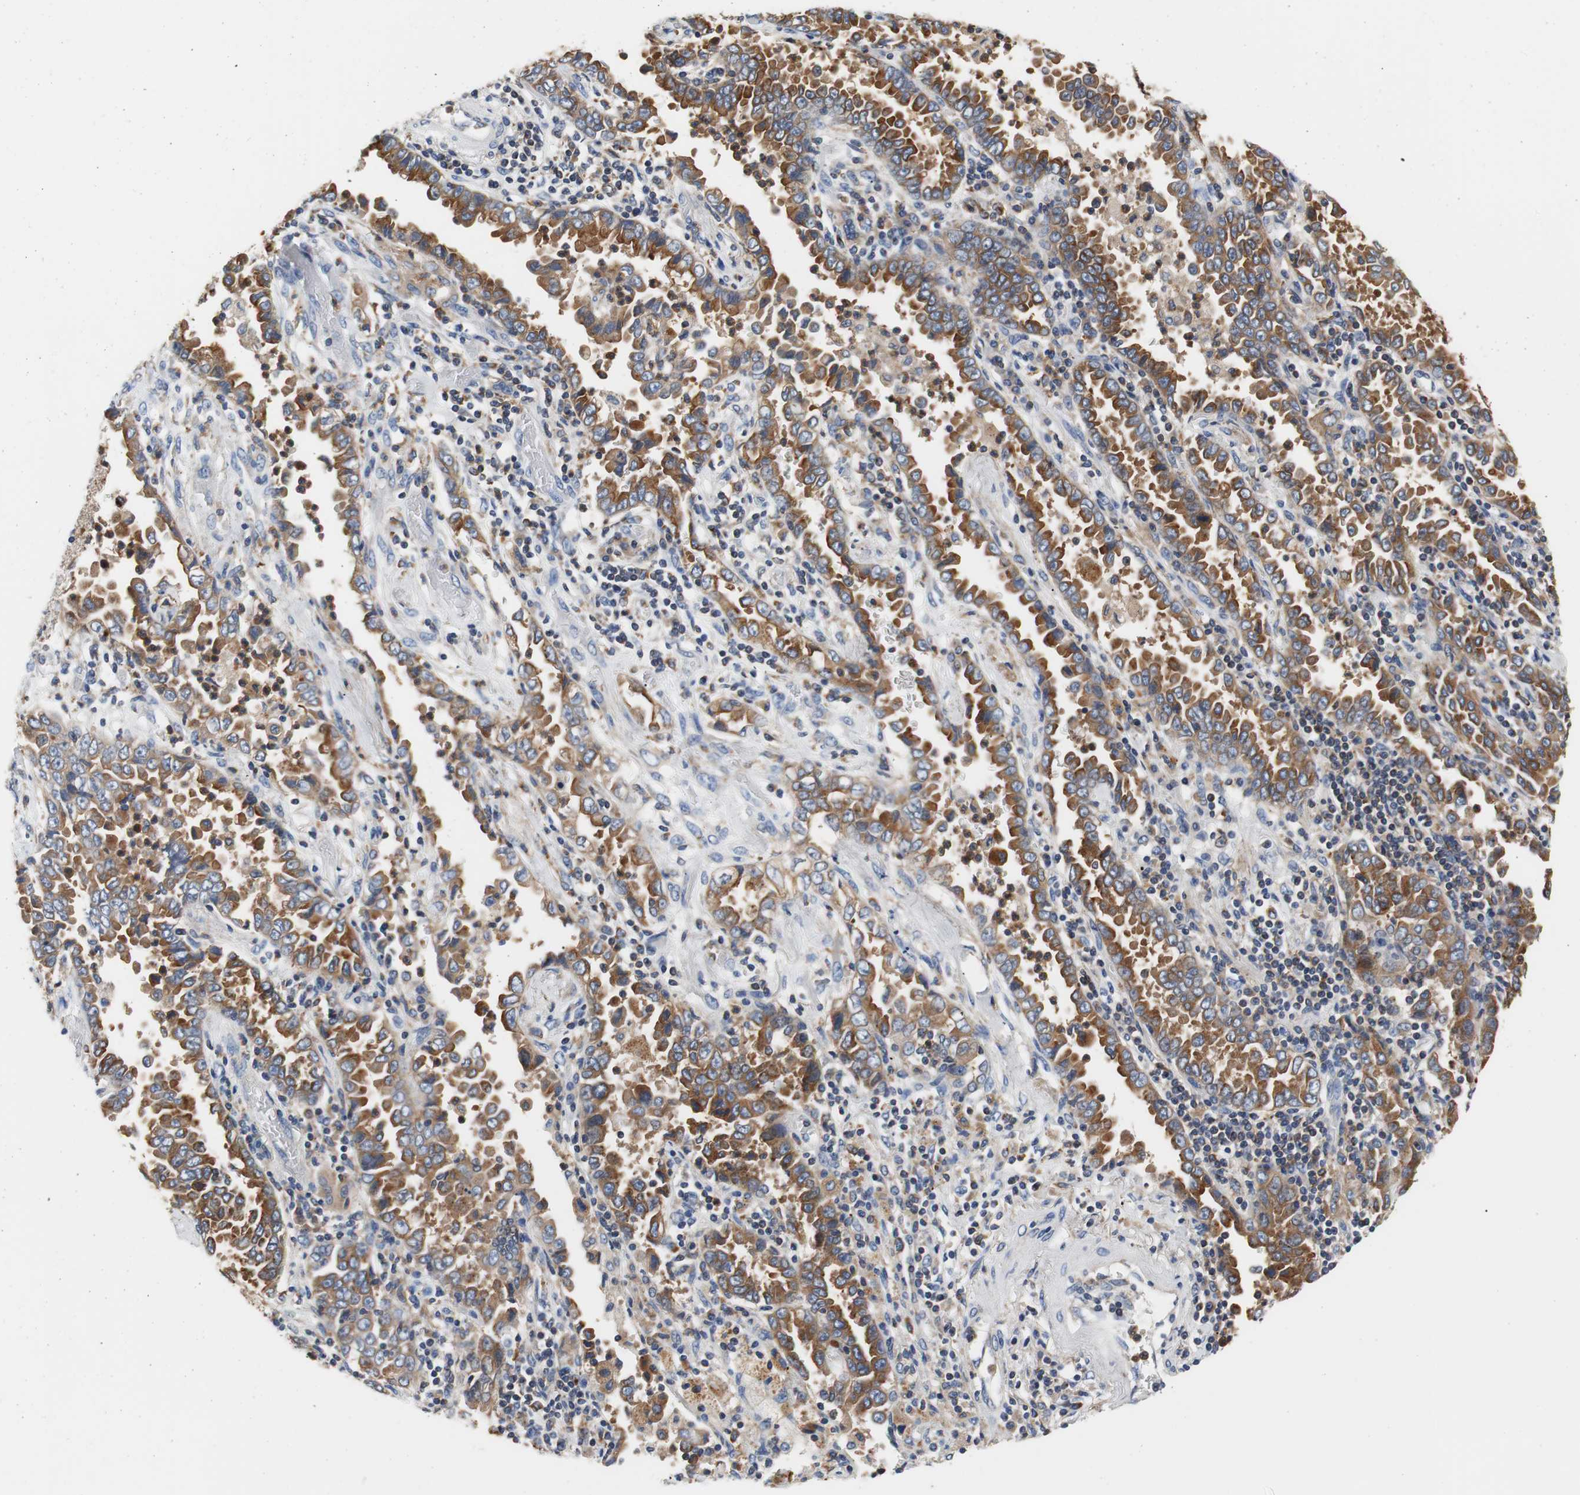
{"staining": {"intensity": "strong", "quantity": ">75%", "location": "cytoplasmic/membranous"}, "tissue": "lung cancer", "cell_type": "Tumor cells", "image_type": "cancer", "snomed": [{"axis": "morphology", "description": "Normal tissue, NOS"}, {"axis": "morphology", "description": "Inflammation, NOS"}, {"axis": "morphology", "description": "Adenocarcinoma, NOS"}, {"axis": "topography", "description": "Lung"}], "caption": "Protein staining demonstrates strong cytoplasmic/membranous positivity in about >75% of tumor cells in lung cancer (adenocarcinoma). (DAB IHC, brown staining for protein, blue staining for nuclei).", "gene": "VAMP8", "patient": {"sex": "female", "age": 64}}